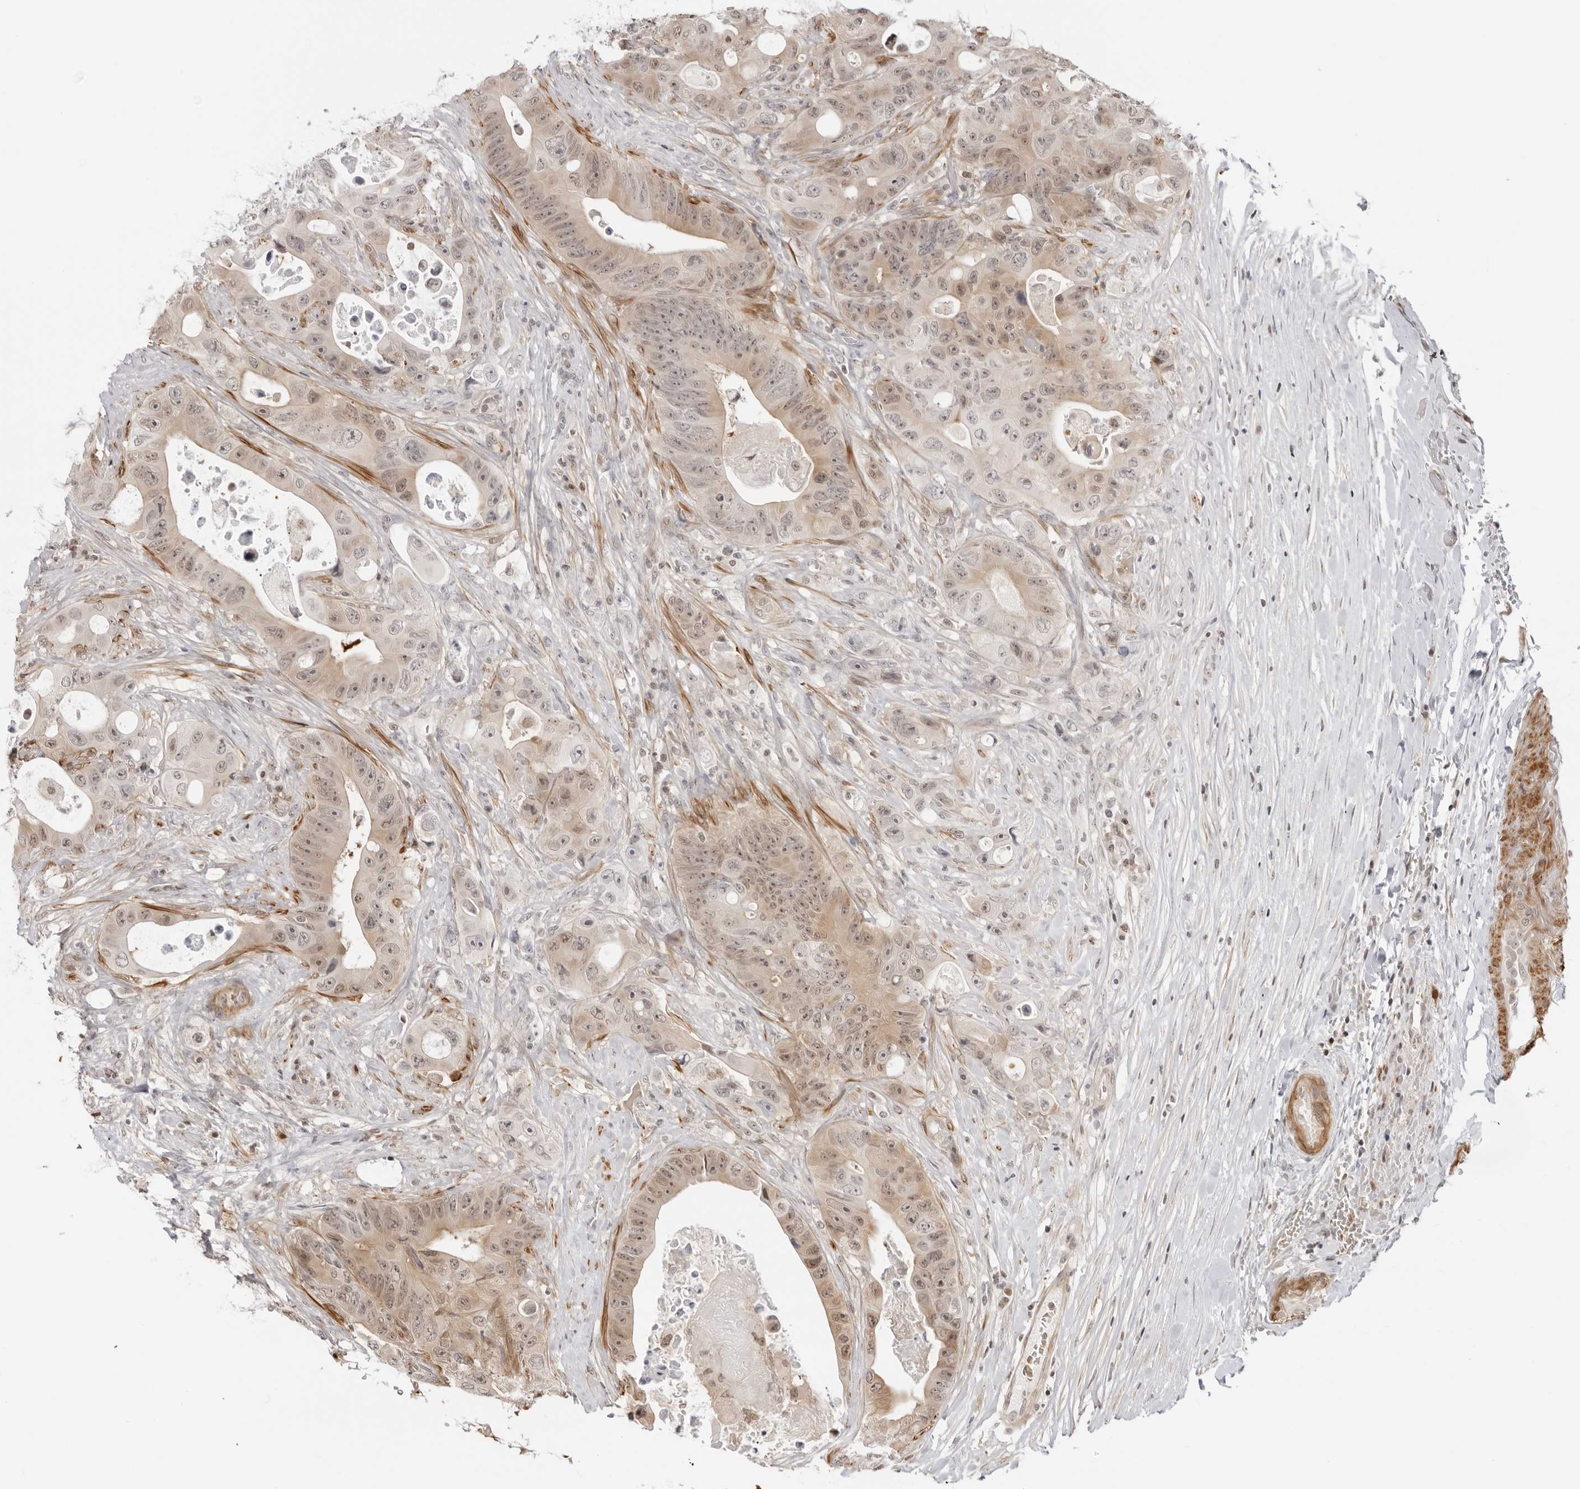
{"staining": {"intensity": "weak", "quantity": "25%-75%", "location": "cytoplasmic/membranous,nuclear"}, "tissue": "colorectal cancer", "cell_type": "Tumor cells", "image_type": "cancer", "snomed": [{"axis": "morphology", "description": "Adenocarcinoma, NOS"}, {"axis": "topography", "description": "Colon"}], "caption": "High-magnification brightfield microscopy of adenocarcinoma (colorectal) stained with DAB (3,3'-diaminobenzidine) (brown) and counterstained with hematoxylin (blue). tumor cells exhibit weak cytoplasmic/membranous and nuclear positivity is seen in about25%-75% of cells.", "gene": "RNF146", "patient": {"sex": "female", "age": 46}}